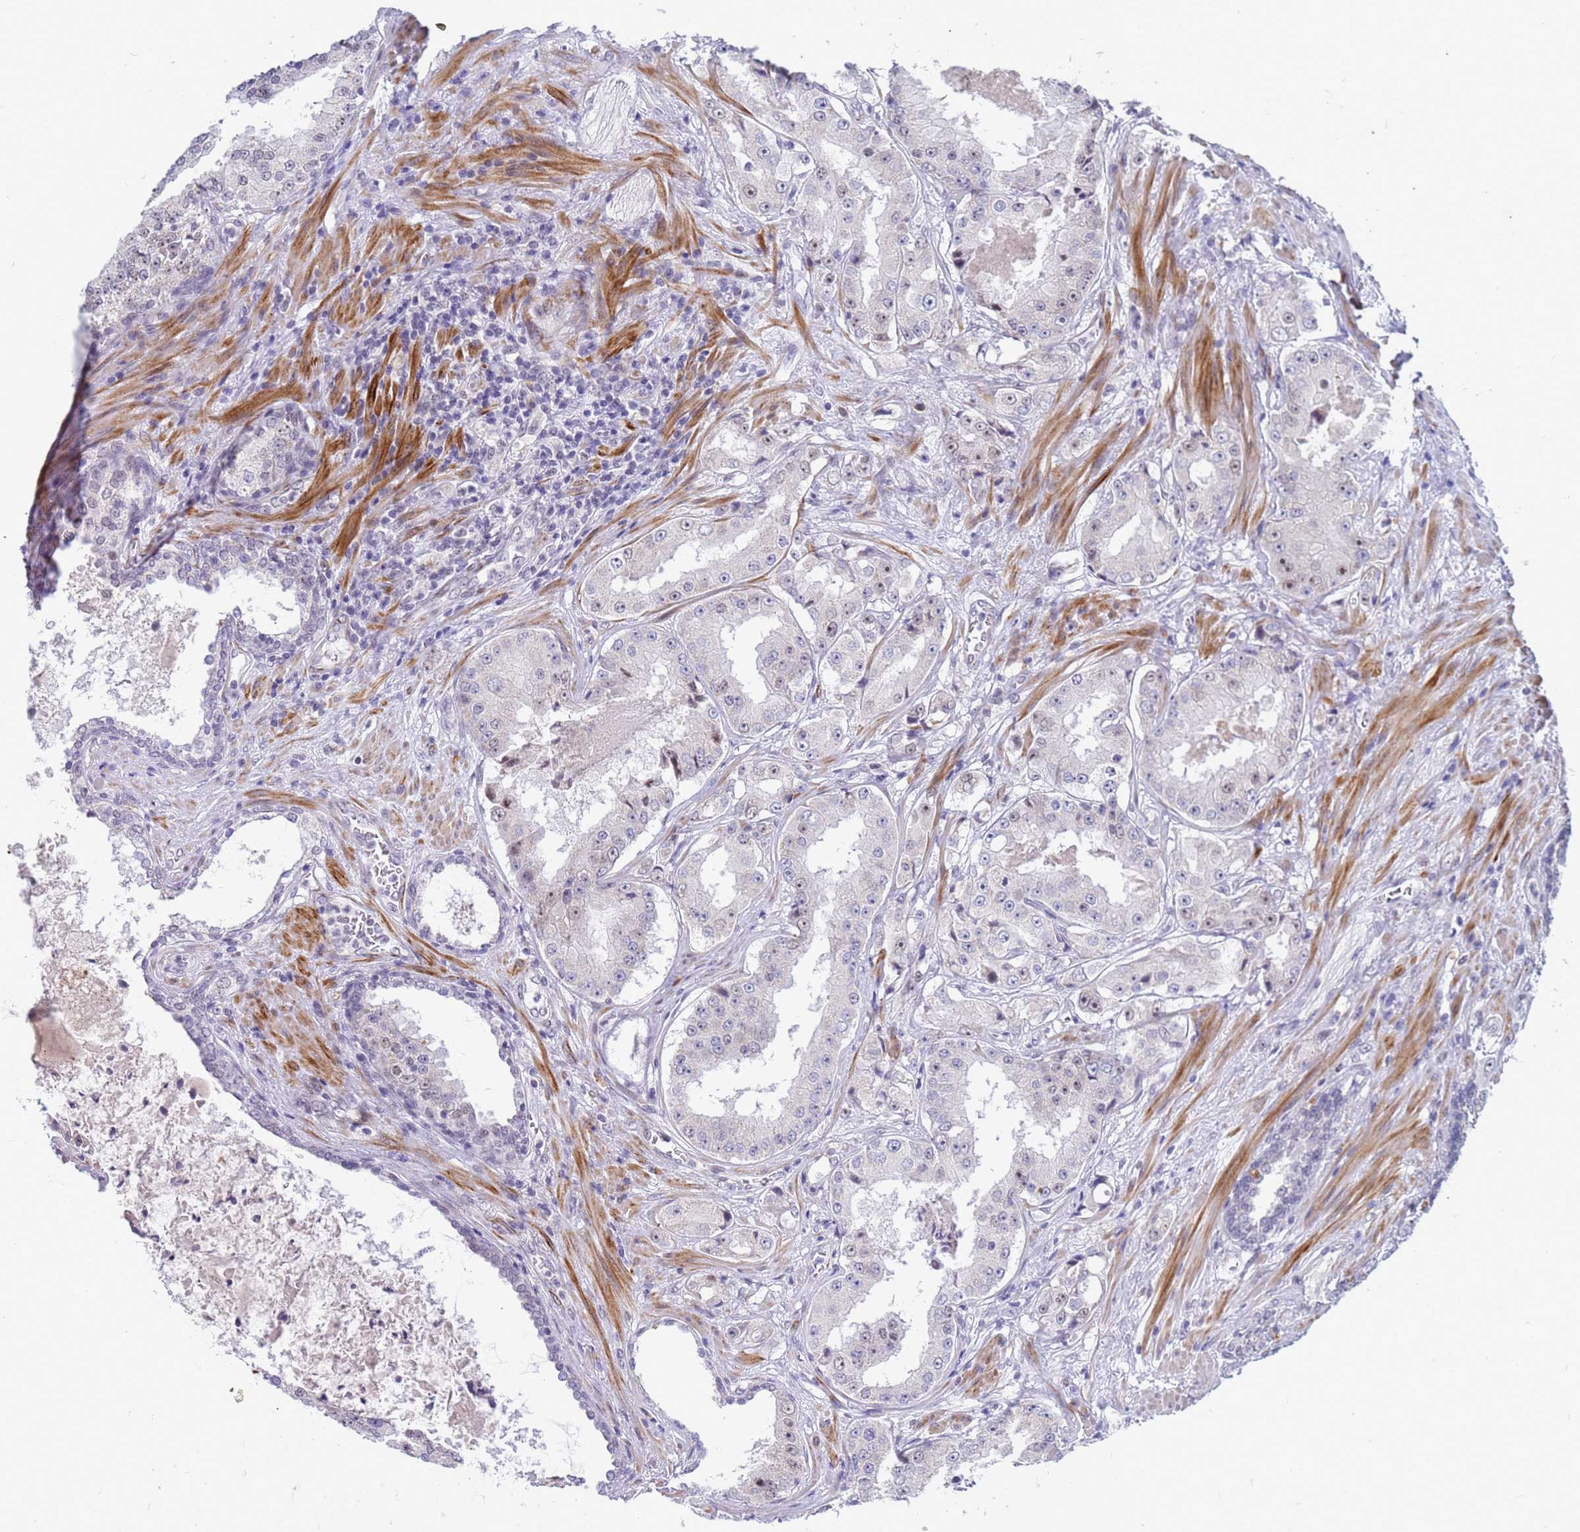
{"staining": {"intensity": "negative", "quantity": "none", "location": "none"}, "tissue": "prostate cancer", "cell_type": "Tumor cells", "image_type": "cancer", "snomed": [{"axis": "morphology", "description": "Adenocarcinoma, High grade"}, {"axis": "topography", "description": "Prostate"}], "caption": "Tumor cells show no significant positivity in prostate cancer.", "gene": "CXorf65", "patient": {"sex": "male", "age": 73}}